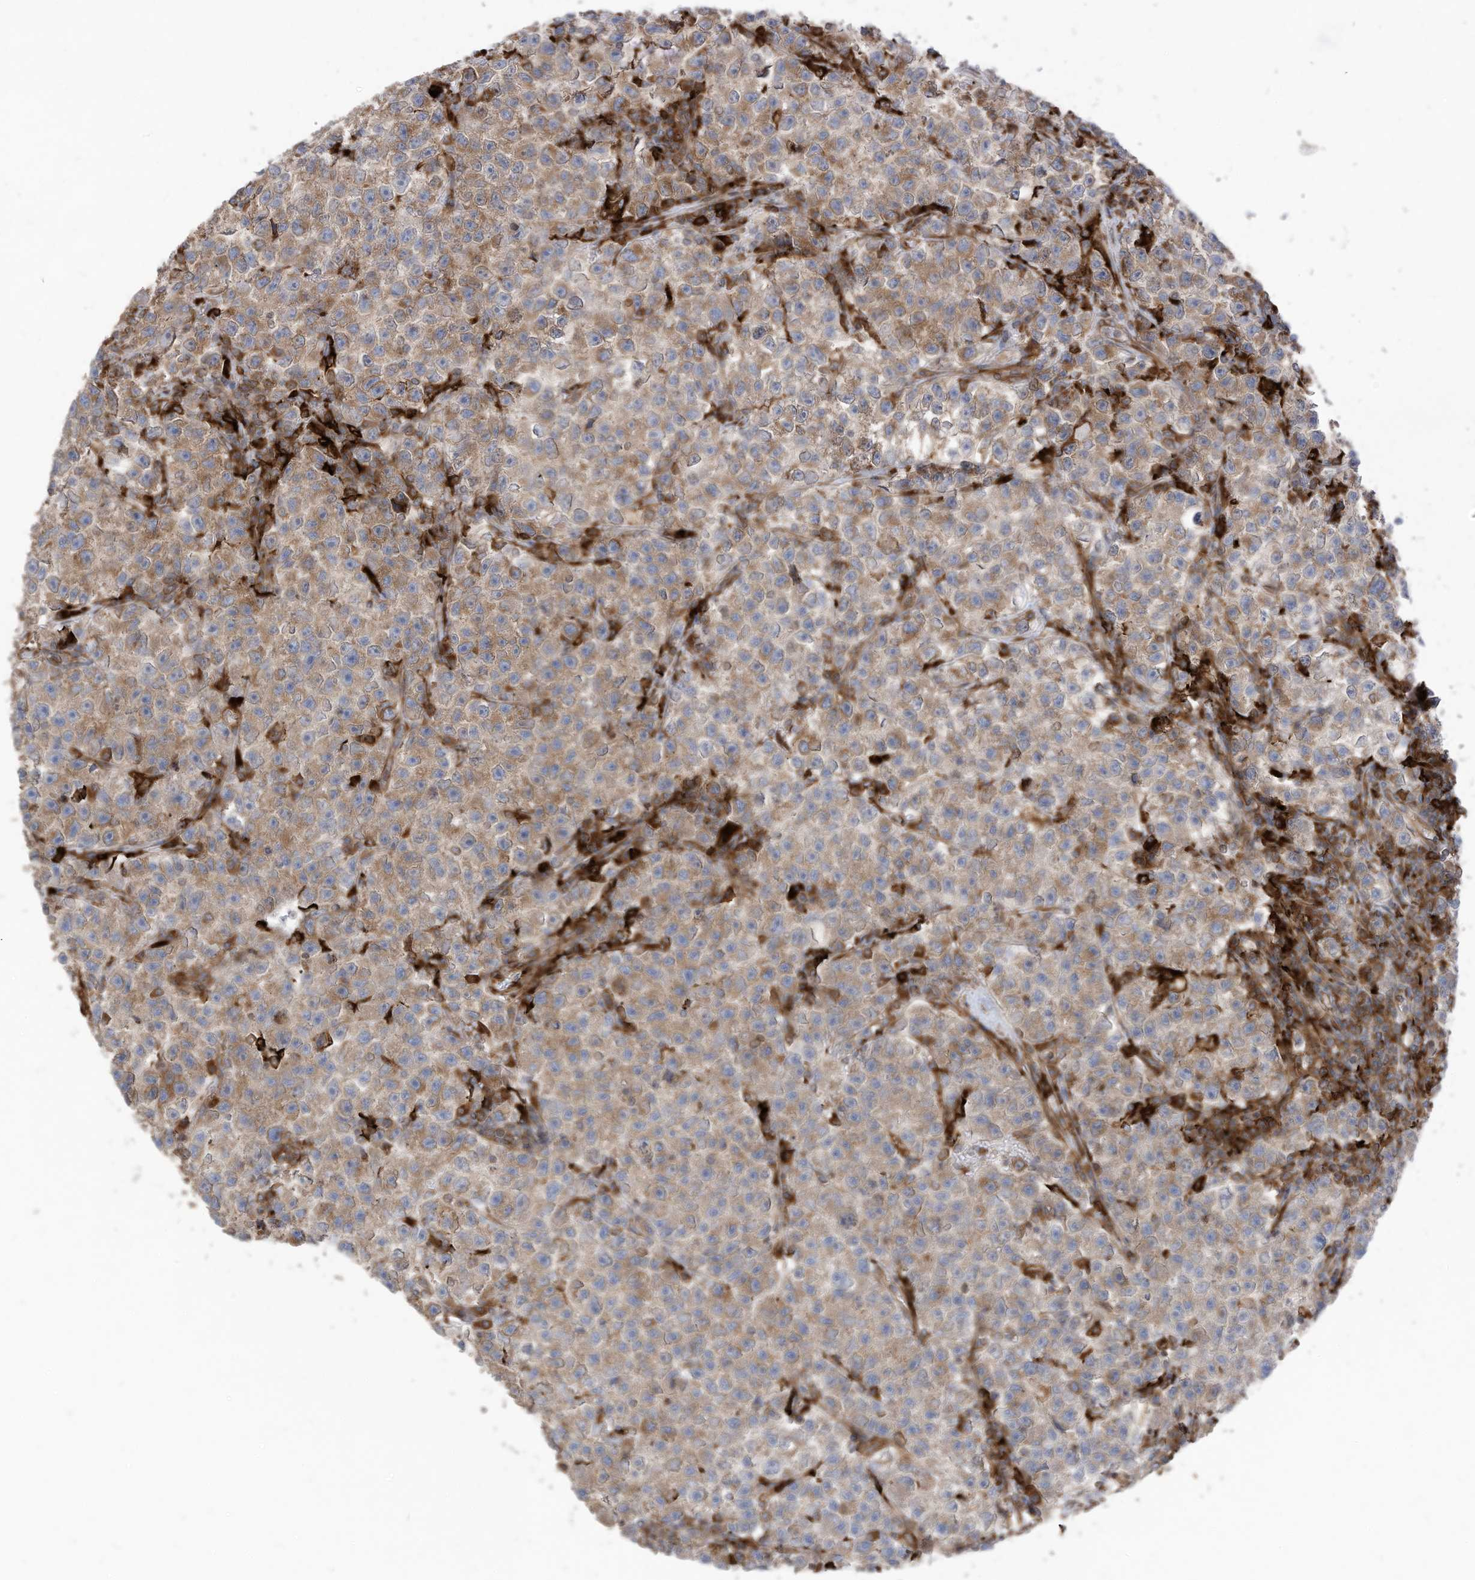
{"staining": {"intensity": "moderate", "quantity": ">75%", "location": "cytoplasmic/membranous"}, "tissue": "testis cancer", "cell_type": "Tumor cells", "image_type": "cancer", "snomed": [{"axis": "morphology", "description": "Seminoma, NOS"}, {"axis": "topography", "description": "Testis"}], "caption": "Moderate cytoplasmic/membranous staining for a protein is identified in approximately >75% of tumor cells of testis seminoma using IHC.", "gene": "TRNAU1AP", "patient": {"sex": "male", "age": 22}}